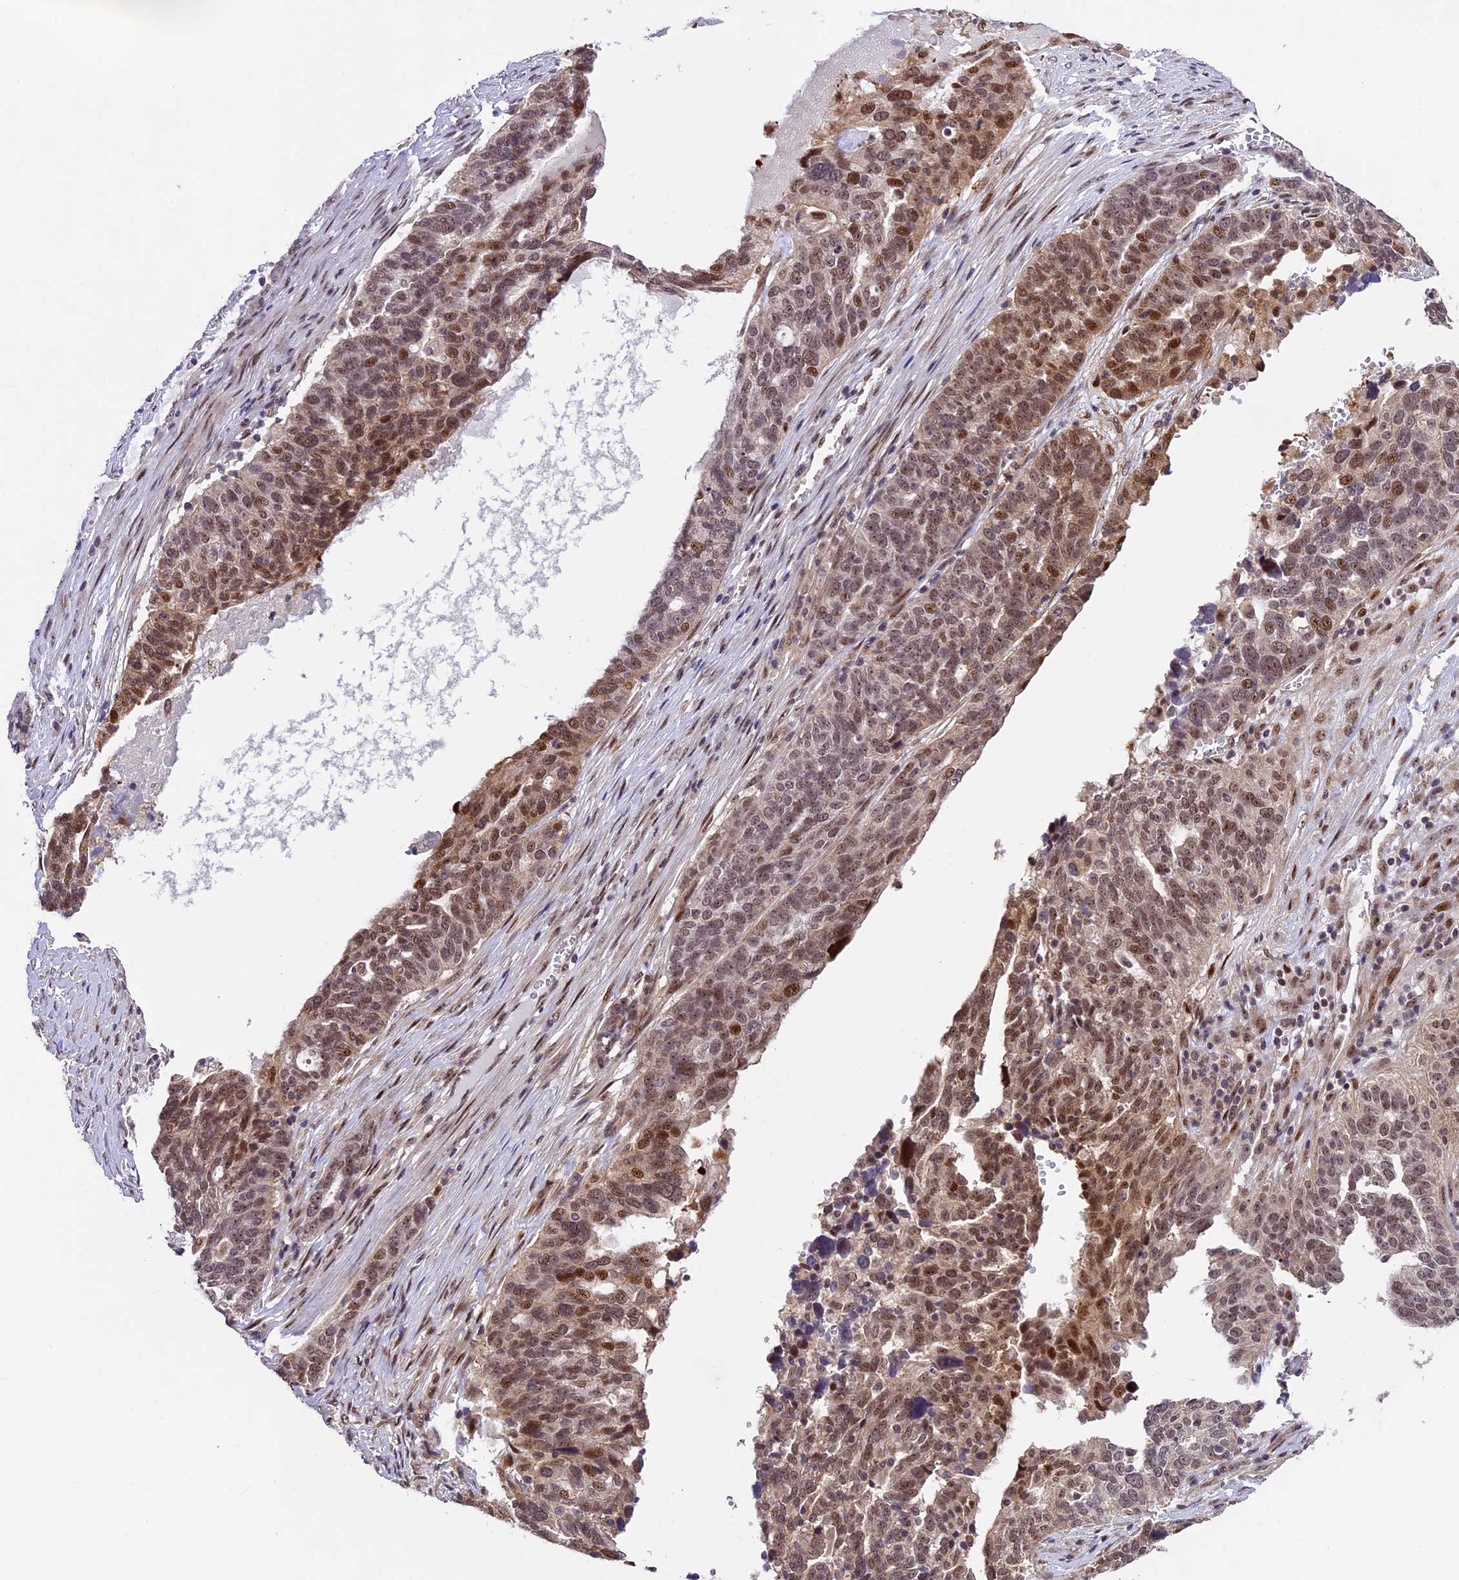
{"staining": {"intensity": "moderate", "quantity": "25%-75%", "location": "nuclear"}, "tissue": "ovarian cancer", "cell_type": "Tumor cells", "image_type": "cancer", "snomed": [{"axis": "morphology", "description": "Cystadenocarcinoma, serous, NOS"}, {"axis": "topography", "description": "Ovary"}], "caption": "Protein staining demonstrates moderate nuclear staining in about 25%-75% of tumor cells in ovarian serous cystadenocarcinoma.", "gene": "ZAR1L", "patient": {"sex": "female", "age": 59}}